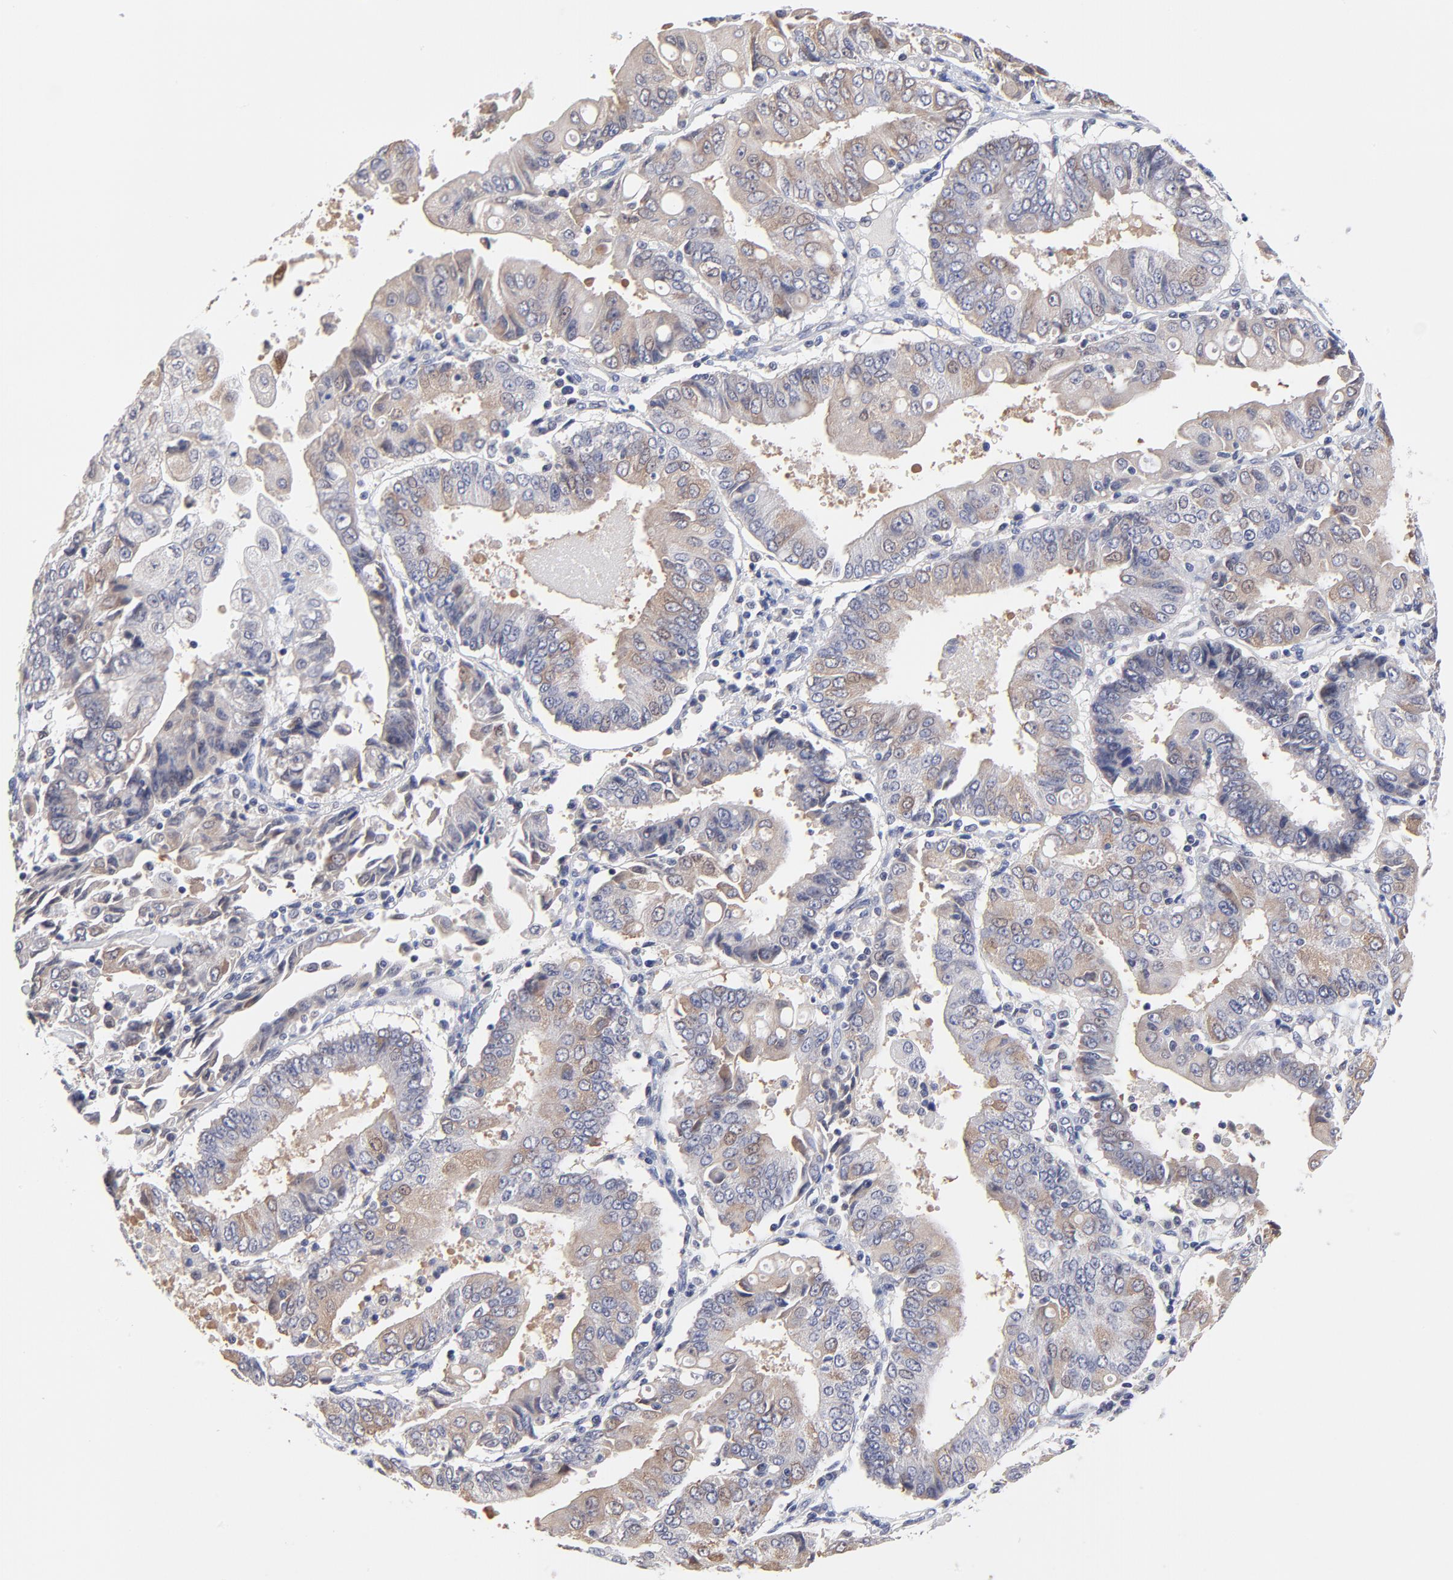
{"staining": {"intensity": "weak", "quantity": "25%-75%", "location": "cytoplasmic/membranous"}, "tissue": "endometrial cancer", "cell_type": "Tumor cells", "image_type": "cancer", "snomed": [{"axis": "morphology", "description": "Adenocarcinoma, NOS"}, {"axis": "topography", "description": "Endometrium"}], "caption": "An immunohistochemistry (IHC) image of neoplastic tissue is shown. Protein staining in brown shows weak cytoplasmic/membranous positivity in endometrial cancer within tumor cells. (Stains: DAB (3,3'-diaminobenzidine) in brown, nuclei in blue, Microscopy: brightfield microscopy at high magnification).", "gene": "FBXO8", "patient": {"sex": "female", "age": 75}}